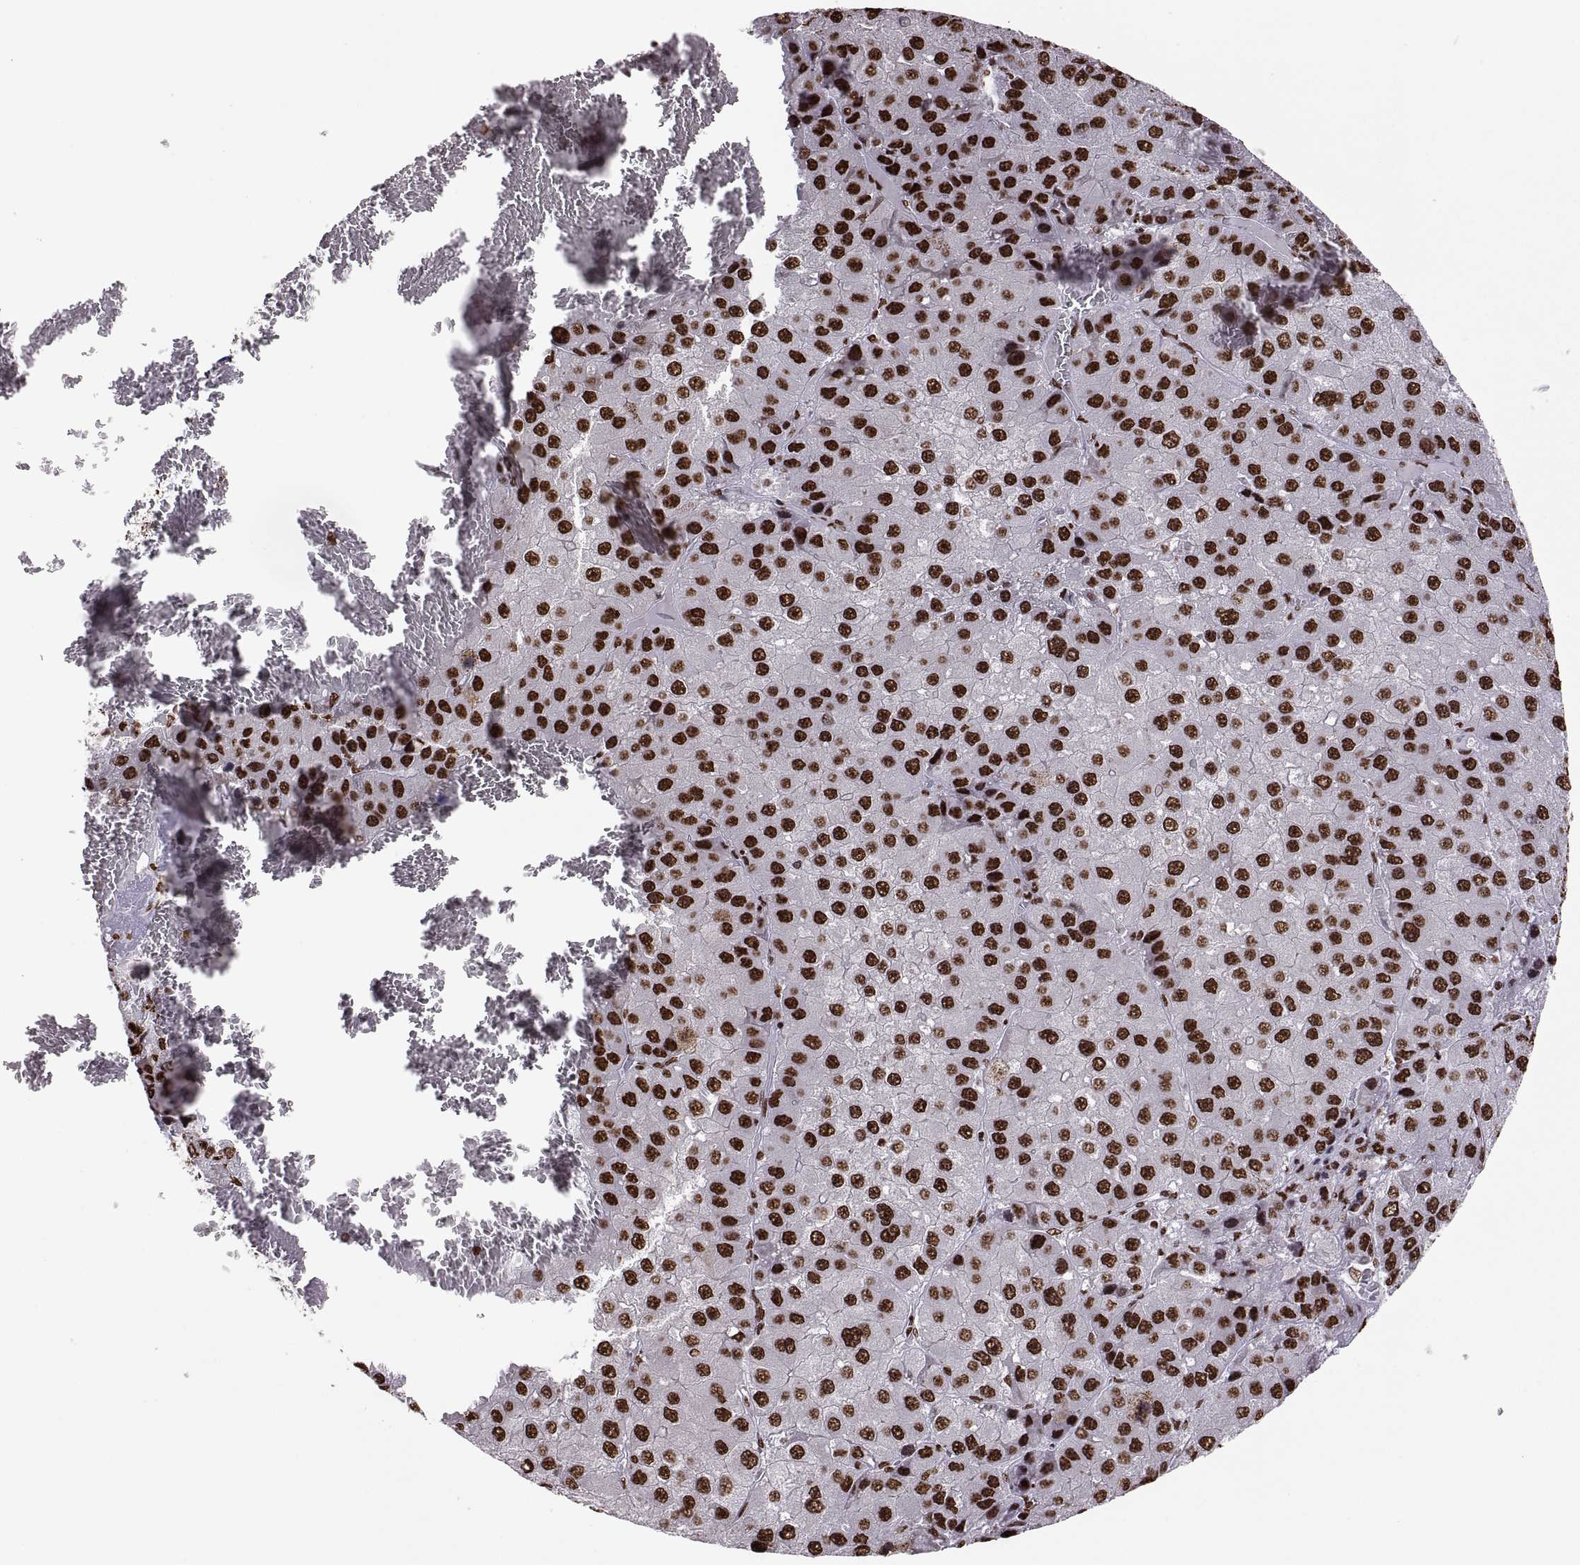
{"staining": {"intensity": "strong", "quantity": ">75%", "location": "nuclear"}, "tissue": "liver cancer", "cell_type": "Tumor cells", "image_type": "cancer", "snomed": [{"axis": "morphology", "description": "Carcinoma, Hepatocellular, NOS"}, {"axis": "topography", "description": "Liver"}], "caption": "This is a micrograph of immunohistochemistry (IHC) staining of liver cancer, which shows strong positivity in the nuclear of tumor cells.", "gene": "SNAI1", "patient": {"sex": "female", "age": 73}}